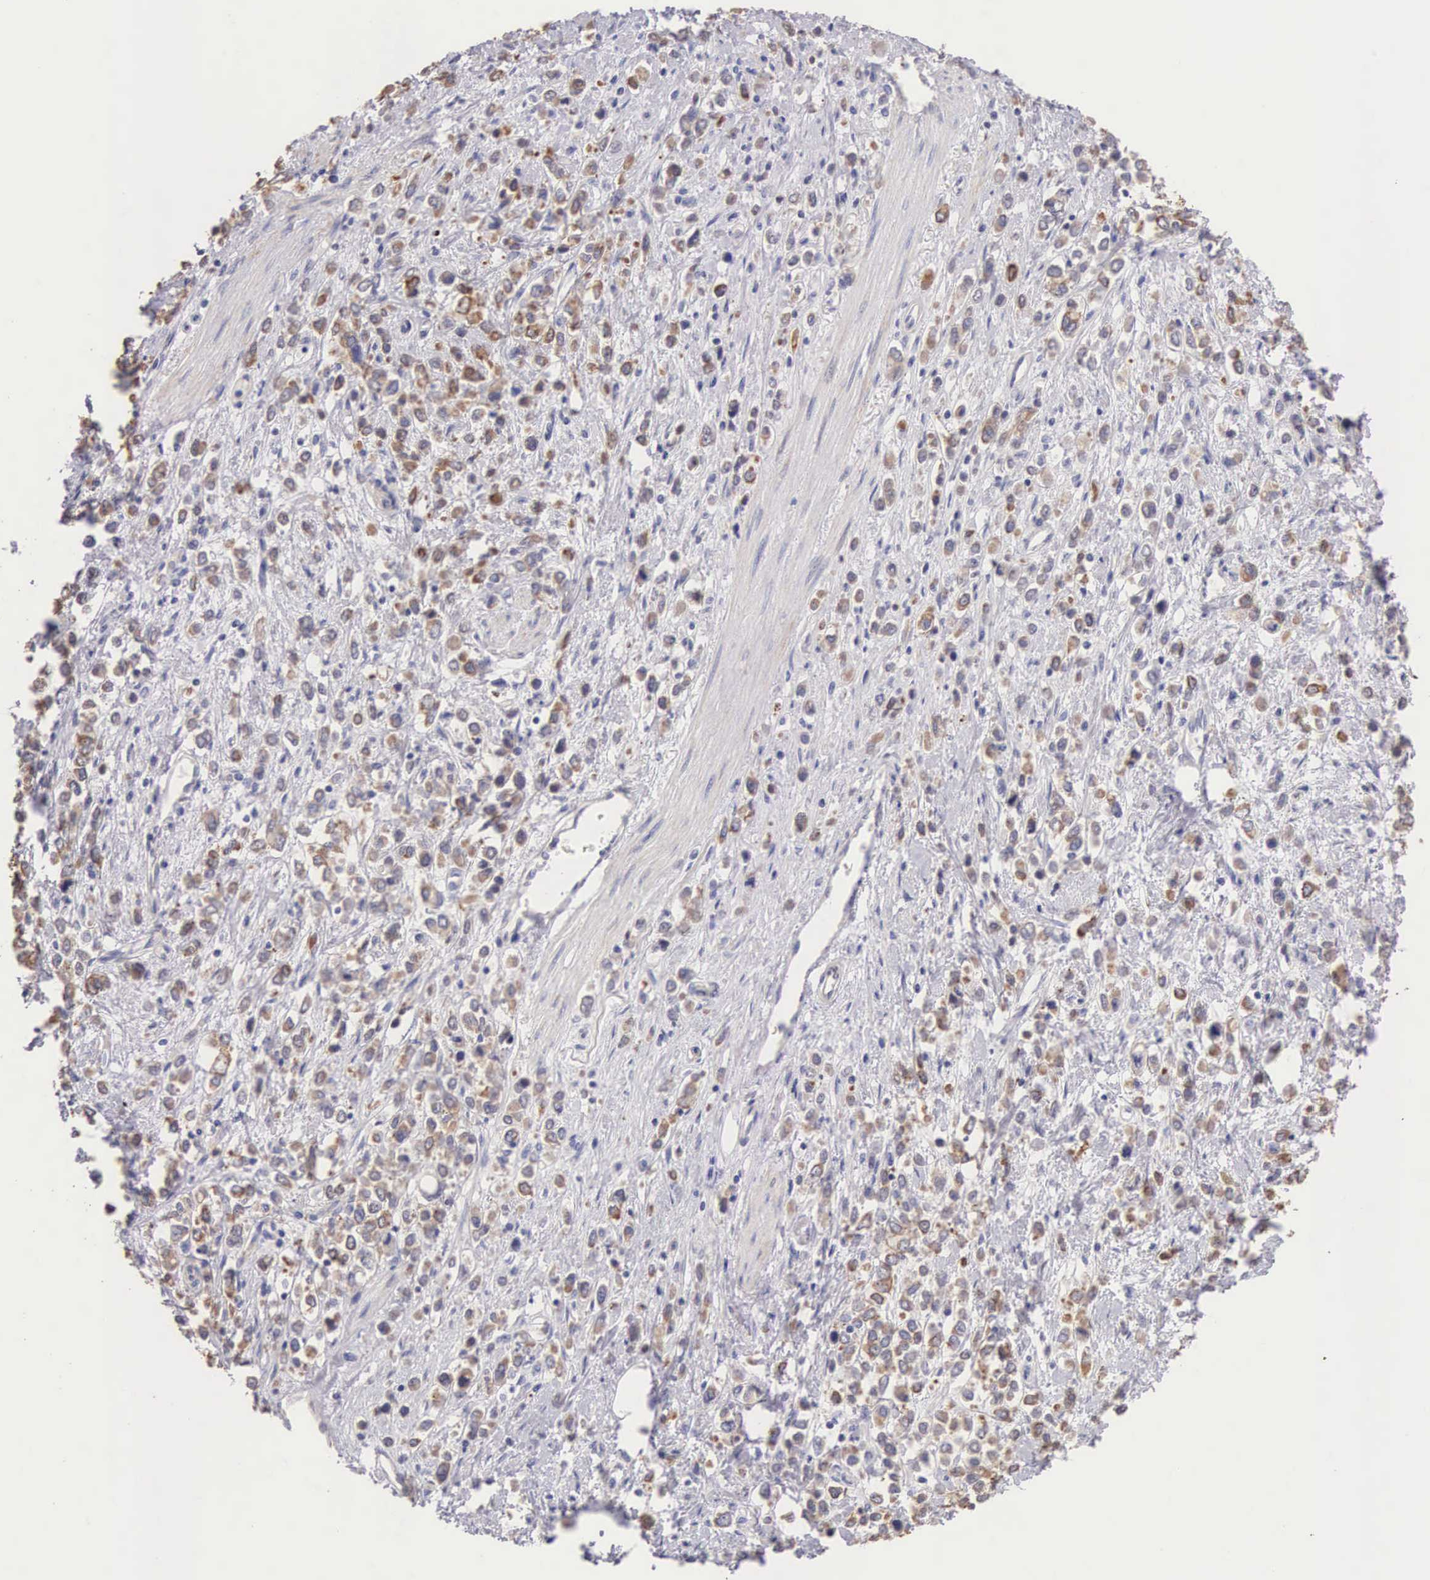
{"staining": {"intensity": "weak", "quantity": "25%-75%", "location": "cytoplasmic/membranous"}, "tissue": "stomach cancer", "cell_type": "Tumor cells", "image_type": "cancer", "snomed": [{"axis": "morphology", "description": "Adenocarcinoma, NOS"}, {"axis": "topography", "description": "Stomach, upper"}], "caption": "Protein expression analysis of stomach cancer displays weak cytoplasmic/membranous expression in approximately 25%-75% of tumor cells.", "gene": "PIR", "patient": {"sex": "male", "age": 76}}